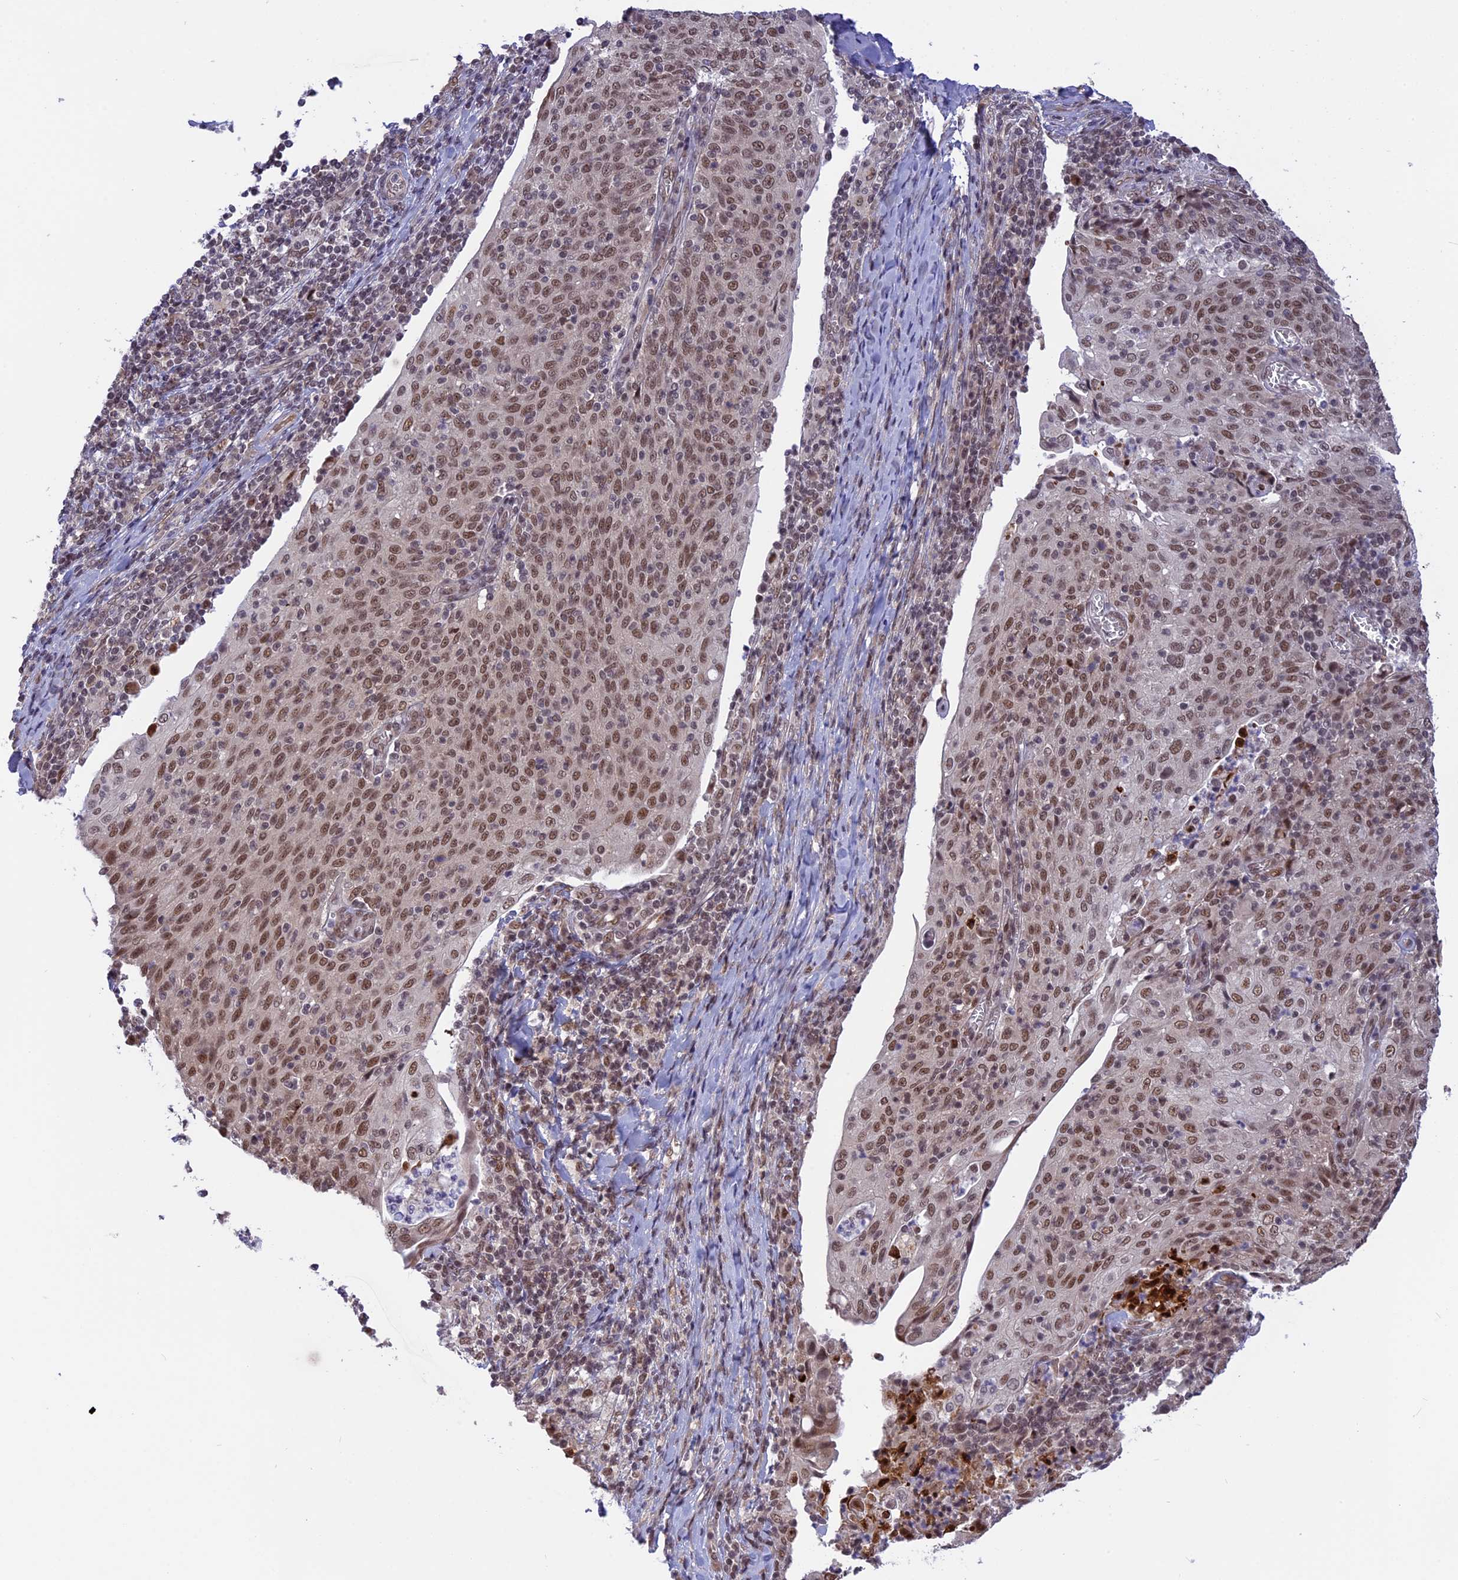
{"staining": {"intensity": "moderate", "quantity": ">75%", "location": "nuclear"}, "tissue": "cervical cancer", "cell_type": "Tumor cells", "image_type": "cancer", "snomed": [{"axis": "morphology", "description": "Squamous cell carcinoma, NOS"}, {"axis": "topography", "description": "Cervix"}], "caption": "Immunohistochemistry of cervical squamous cell carcinoma reveals medium levels of moderate nuclear positivity in about >75% of tumor cells. The staining was performed using DAB (3,3'-diaminobenzidine) to visualize the protein expression in brown, while the nuclei were stained in blue with hematoxylin (Magnification: 20x).", "gene": "POLR2C", "patient": {"sex": "female", "age": 52}}